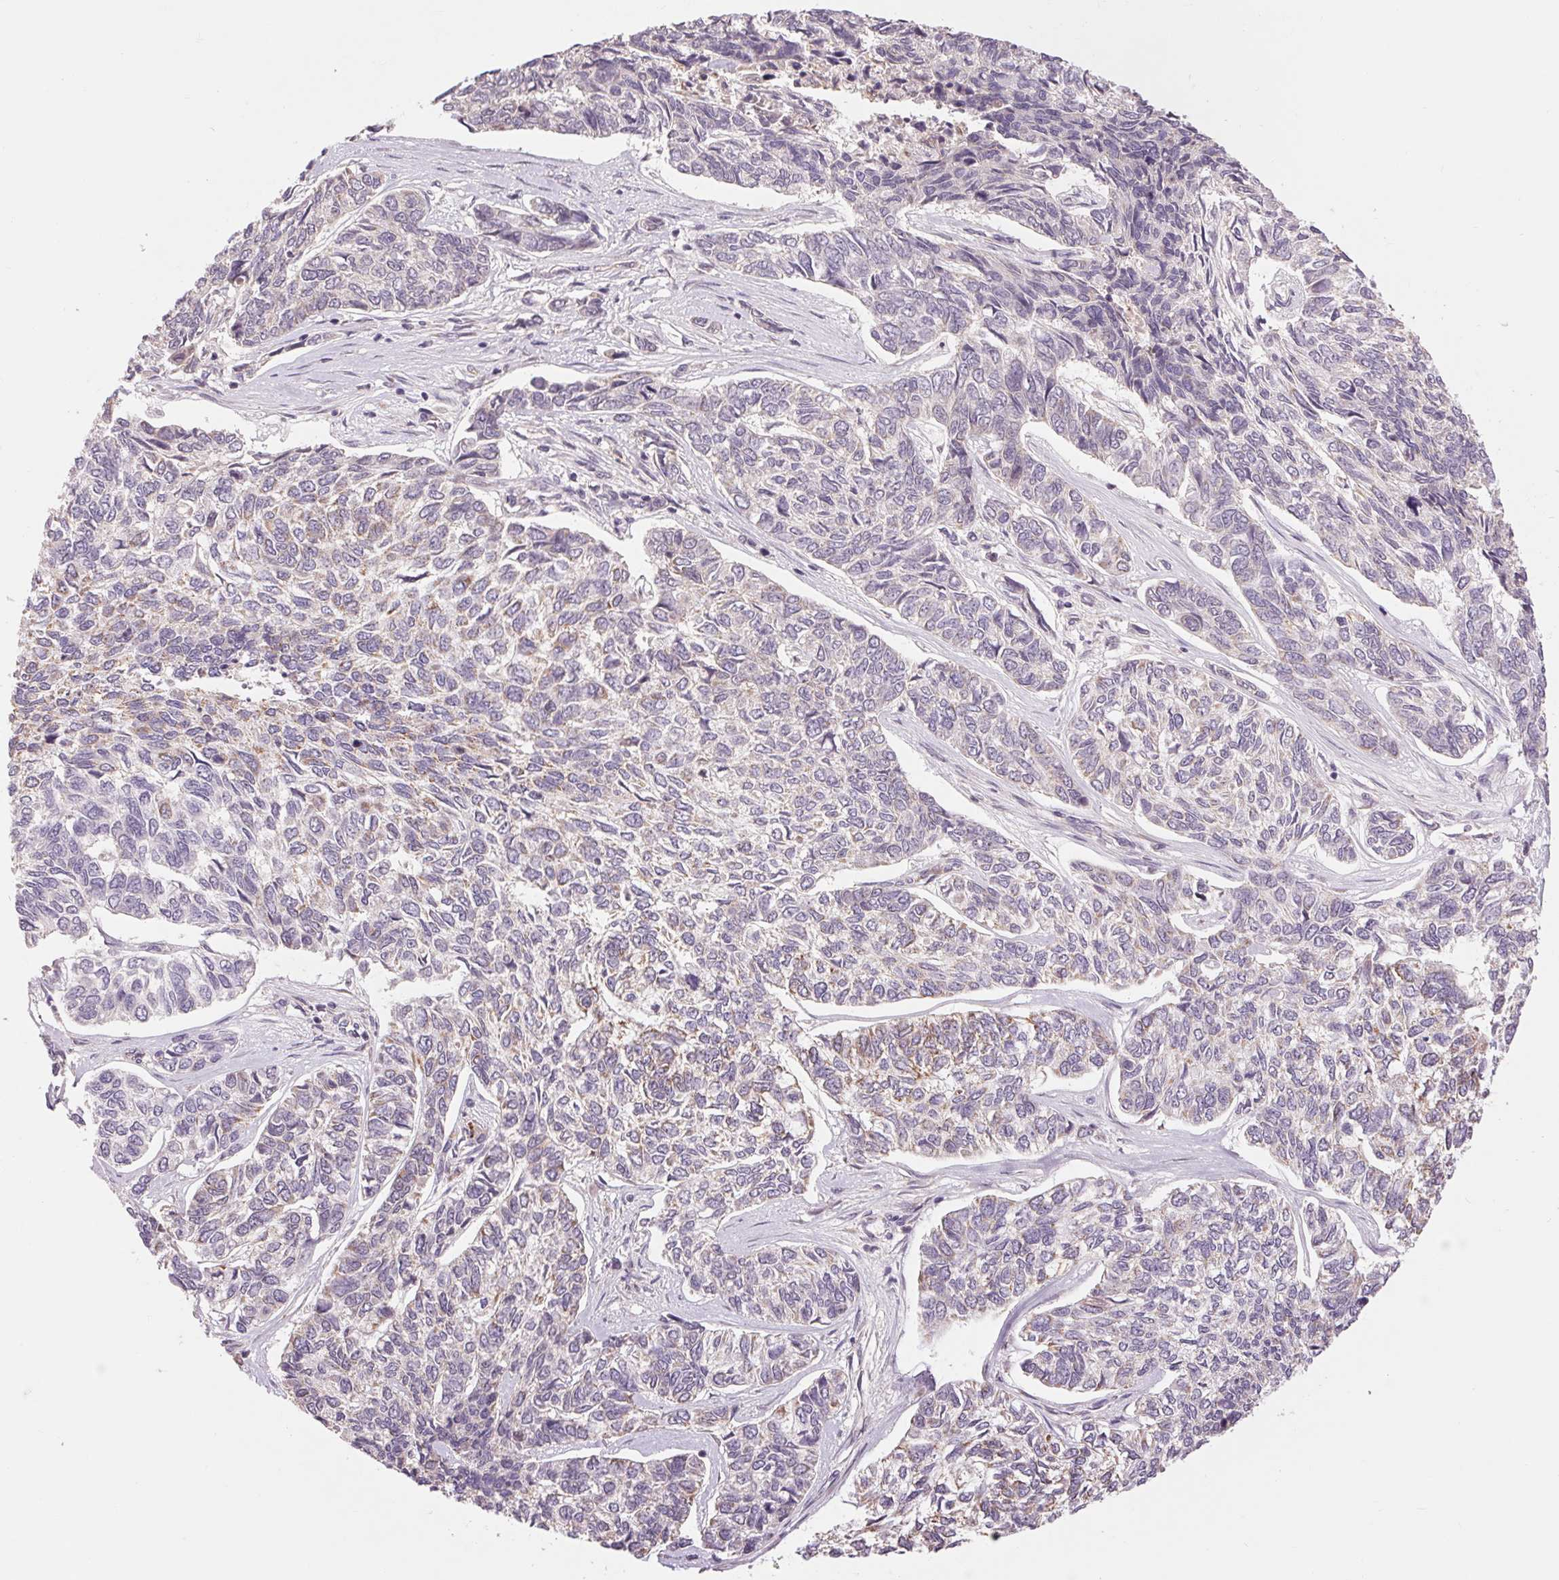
{"staining": {"intensity": "weak", "quantity": "<25%", "location": "cytoplasmic/membranous"}, "tissue": "skin cancer", "cell_type": "Tumor cells", "image_type": "cancer", "snomed": [{"axis": "morphology", "description": "Basal cell carcinoma"}, {"axis": "topography", "description": "Skin"}], "caption": "This micrograph is of skin basal cell carcinoma stained with immunohistochemistry (IHC) to label a protein in brown with the nuclei are counter-stained blue. There is no positivity in tumor cells.", "gene": "COX6A1", "patient": {"sex": "female", "age": 65}}